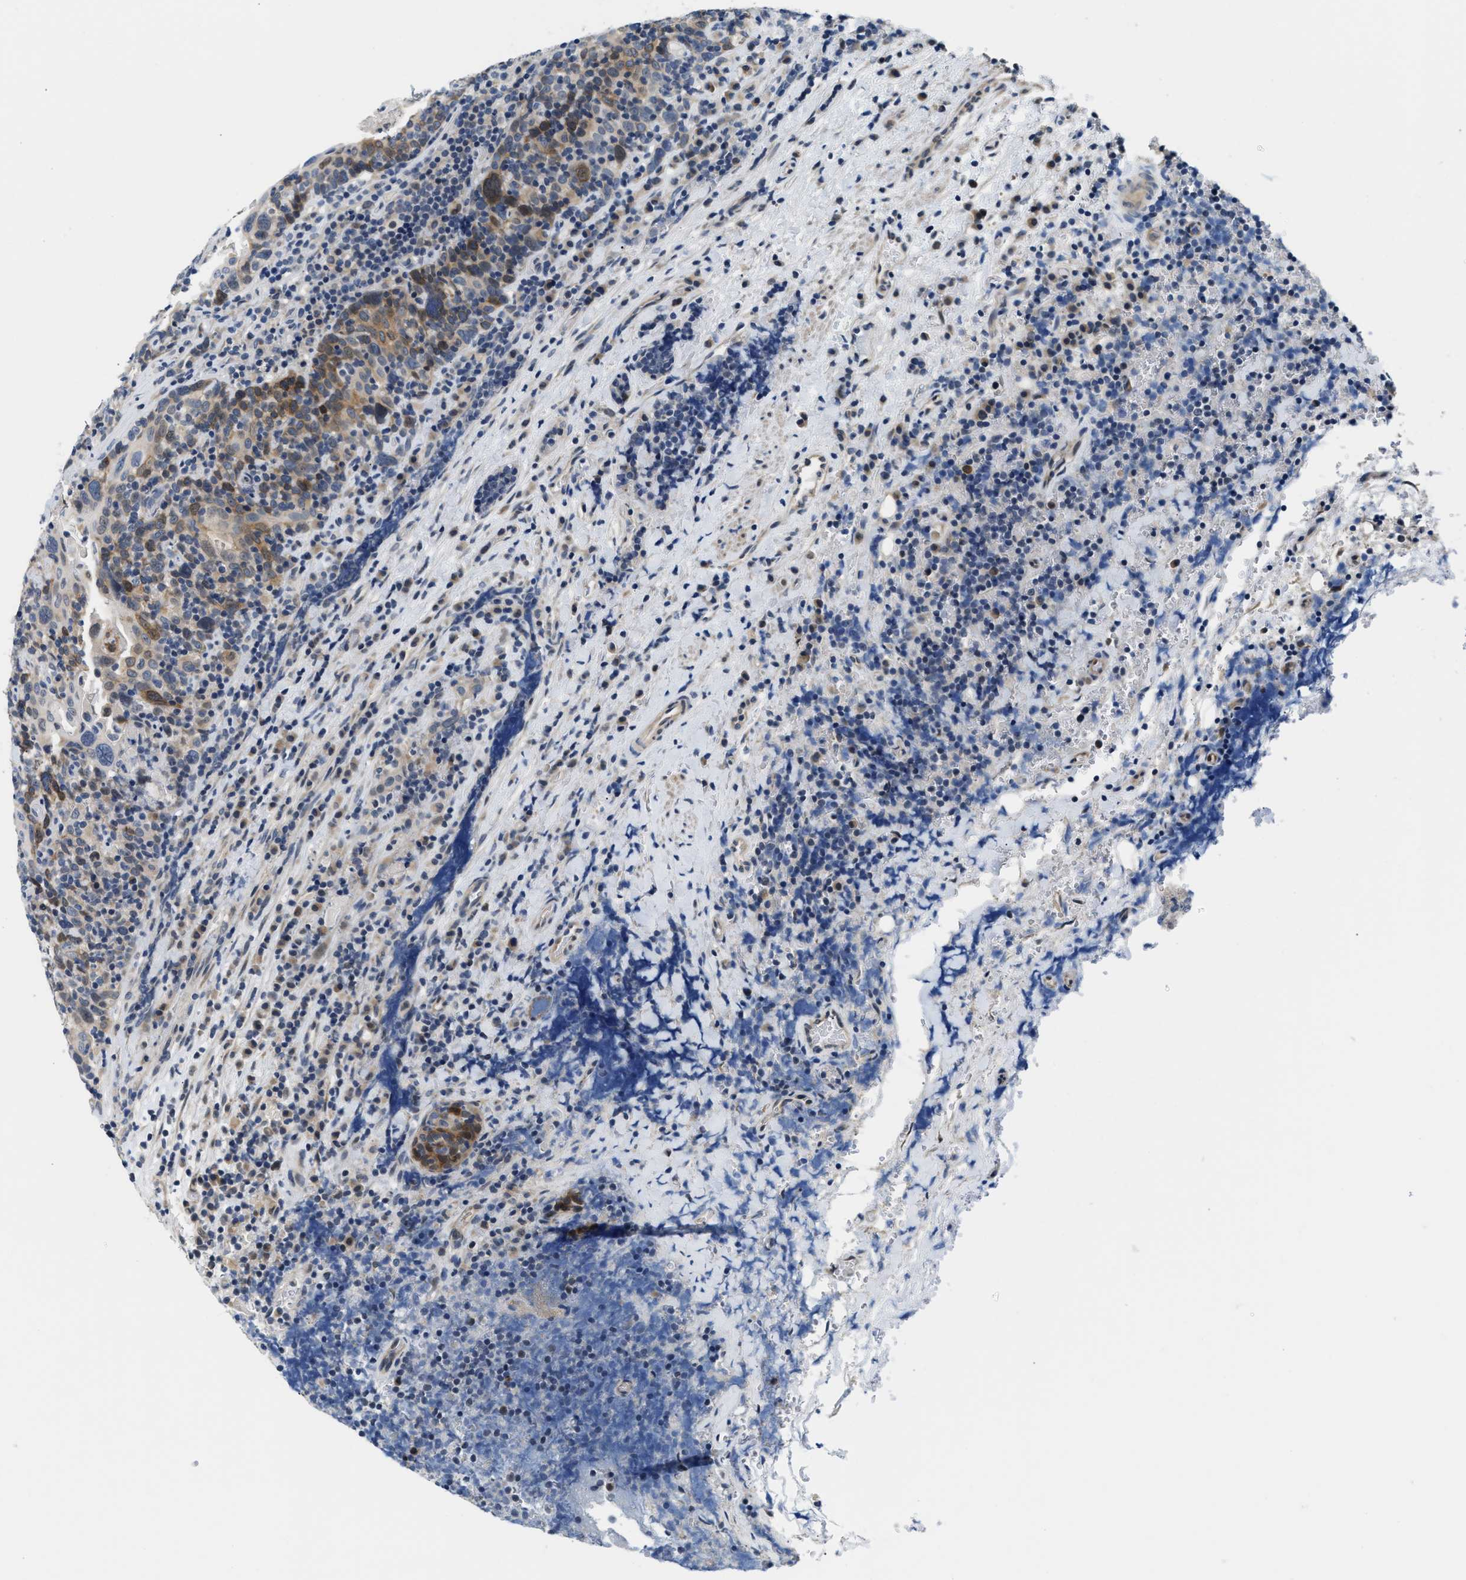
{"staining": {"intensity": "moderate", "quantity": ">75%", "location": "cytoplasmic/membranous"}, "tissue": "head and neck cancer", "cell_type": "Tumor cells", "image_type": "cancer", "snomed": [{"axis": "morphology", "description": "Squamous cell carcinoma, NOS"}, {"axis": "morphology", "description": "Squamous cell carcinoma, metastatic, NOS"}, {"axis": "topography", "description": "Lymph node"}, {"axis": "topography", "description": "Head-Neck"}], "caption": "Immunohistochemical staining of human metastatic squamous cell carcinoma (head and neck) shows medium levels of moderate cytoplasmic/membranous staining in approximately >75% of tumor cells.", "gene": "CLGN", "patient": {"sex": "male", "age": 62}}